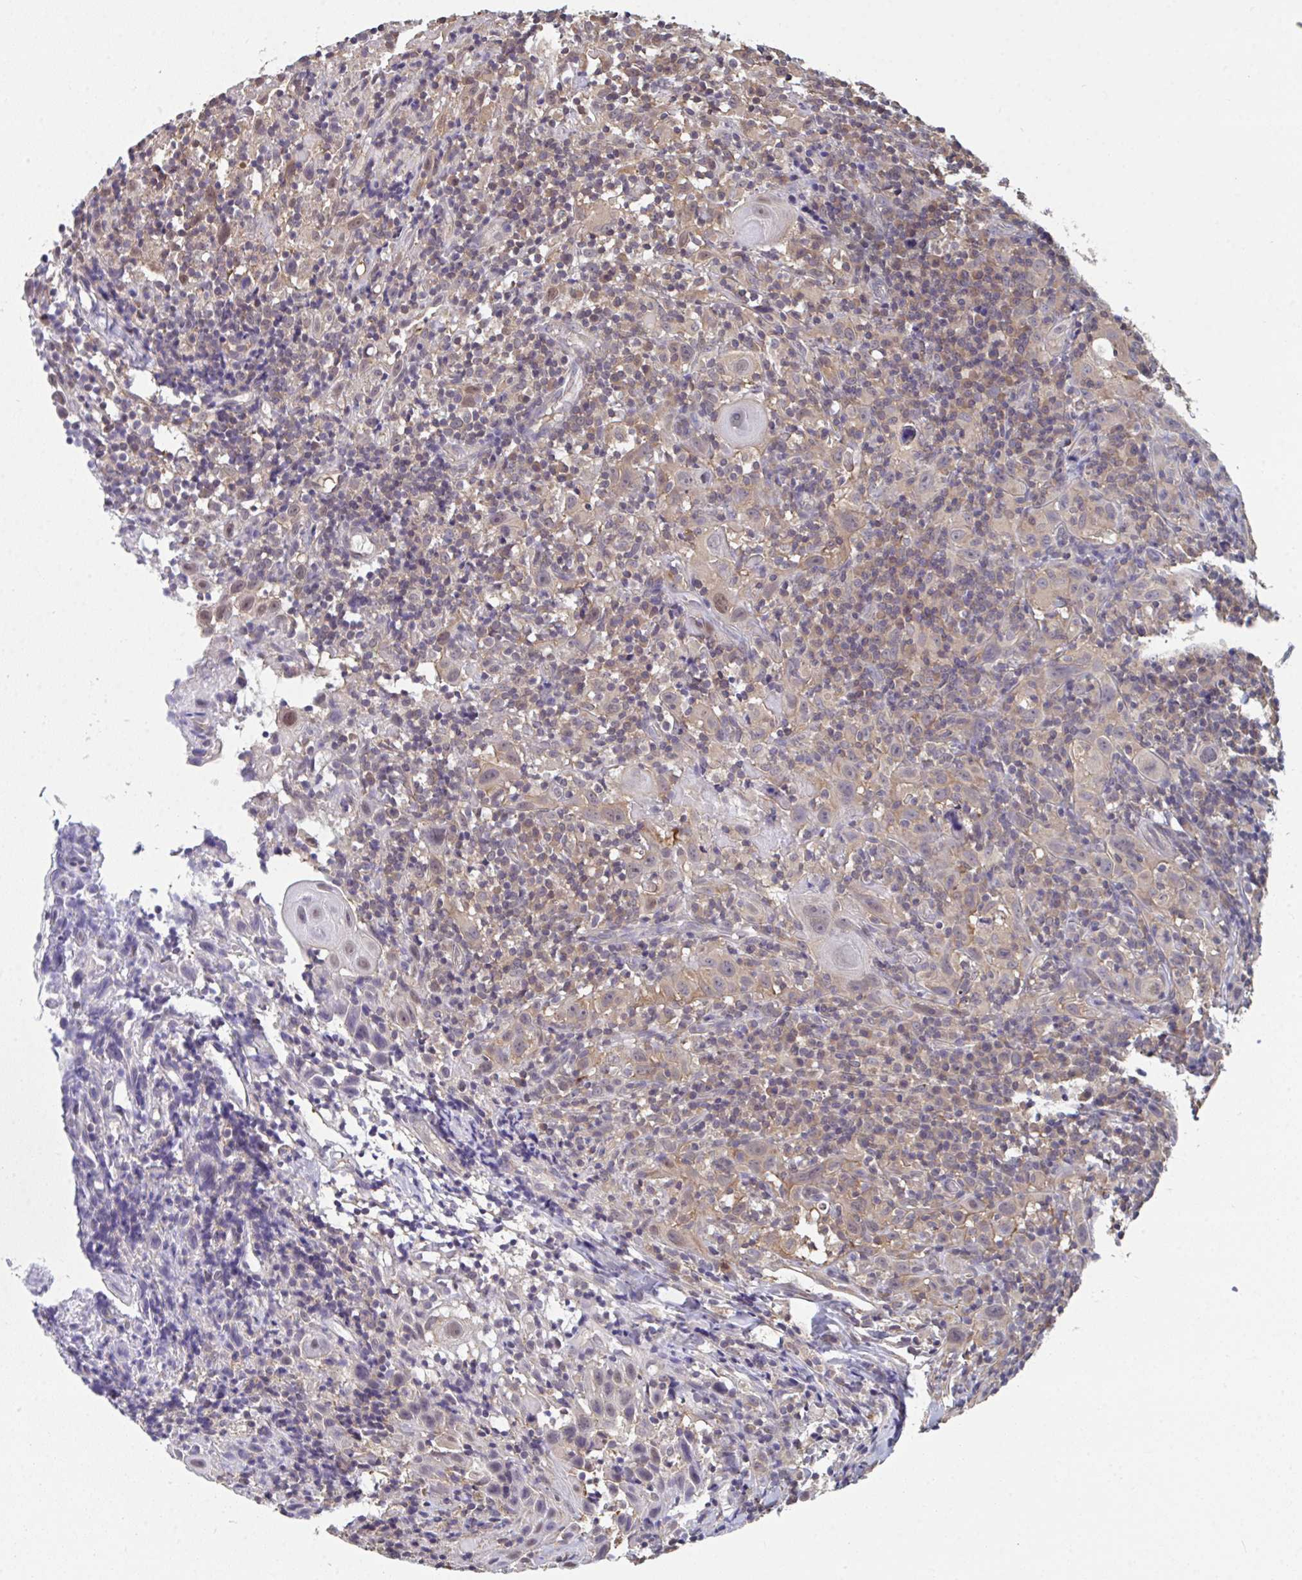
{"staining": {"intensity": "weak", "quantity": "25%-75%", "location": "nuclear"}, "tissue": "head and neck cancer", "cell_type": "Tumor cells", "image_type": "cancer", "snomed": [{"axis": "morphology", "description": "Squamous cell carcinoma, NOS"}, {"axis": "topography", "description": "Head-Neck"}], "caption": "An image of human head and neck cancer (squamous cell carcinoma) stained for a protein shows weak nuclear brown staining in tumor cells. The protein is stained brown, and the nuclei are stained in blue (DAB IHC with brightfield microscopy, high magnification).", "gene": "TTC9C", "patient": {"sex": "female", "age": 95}}